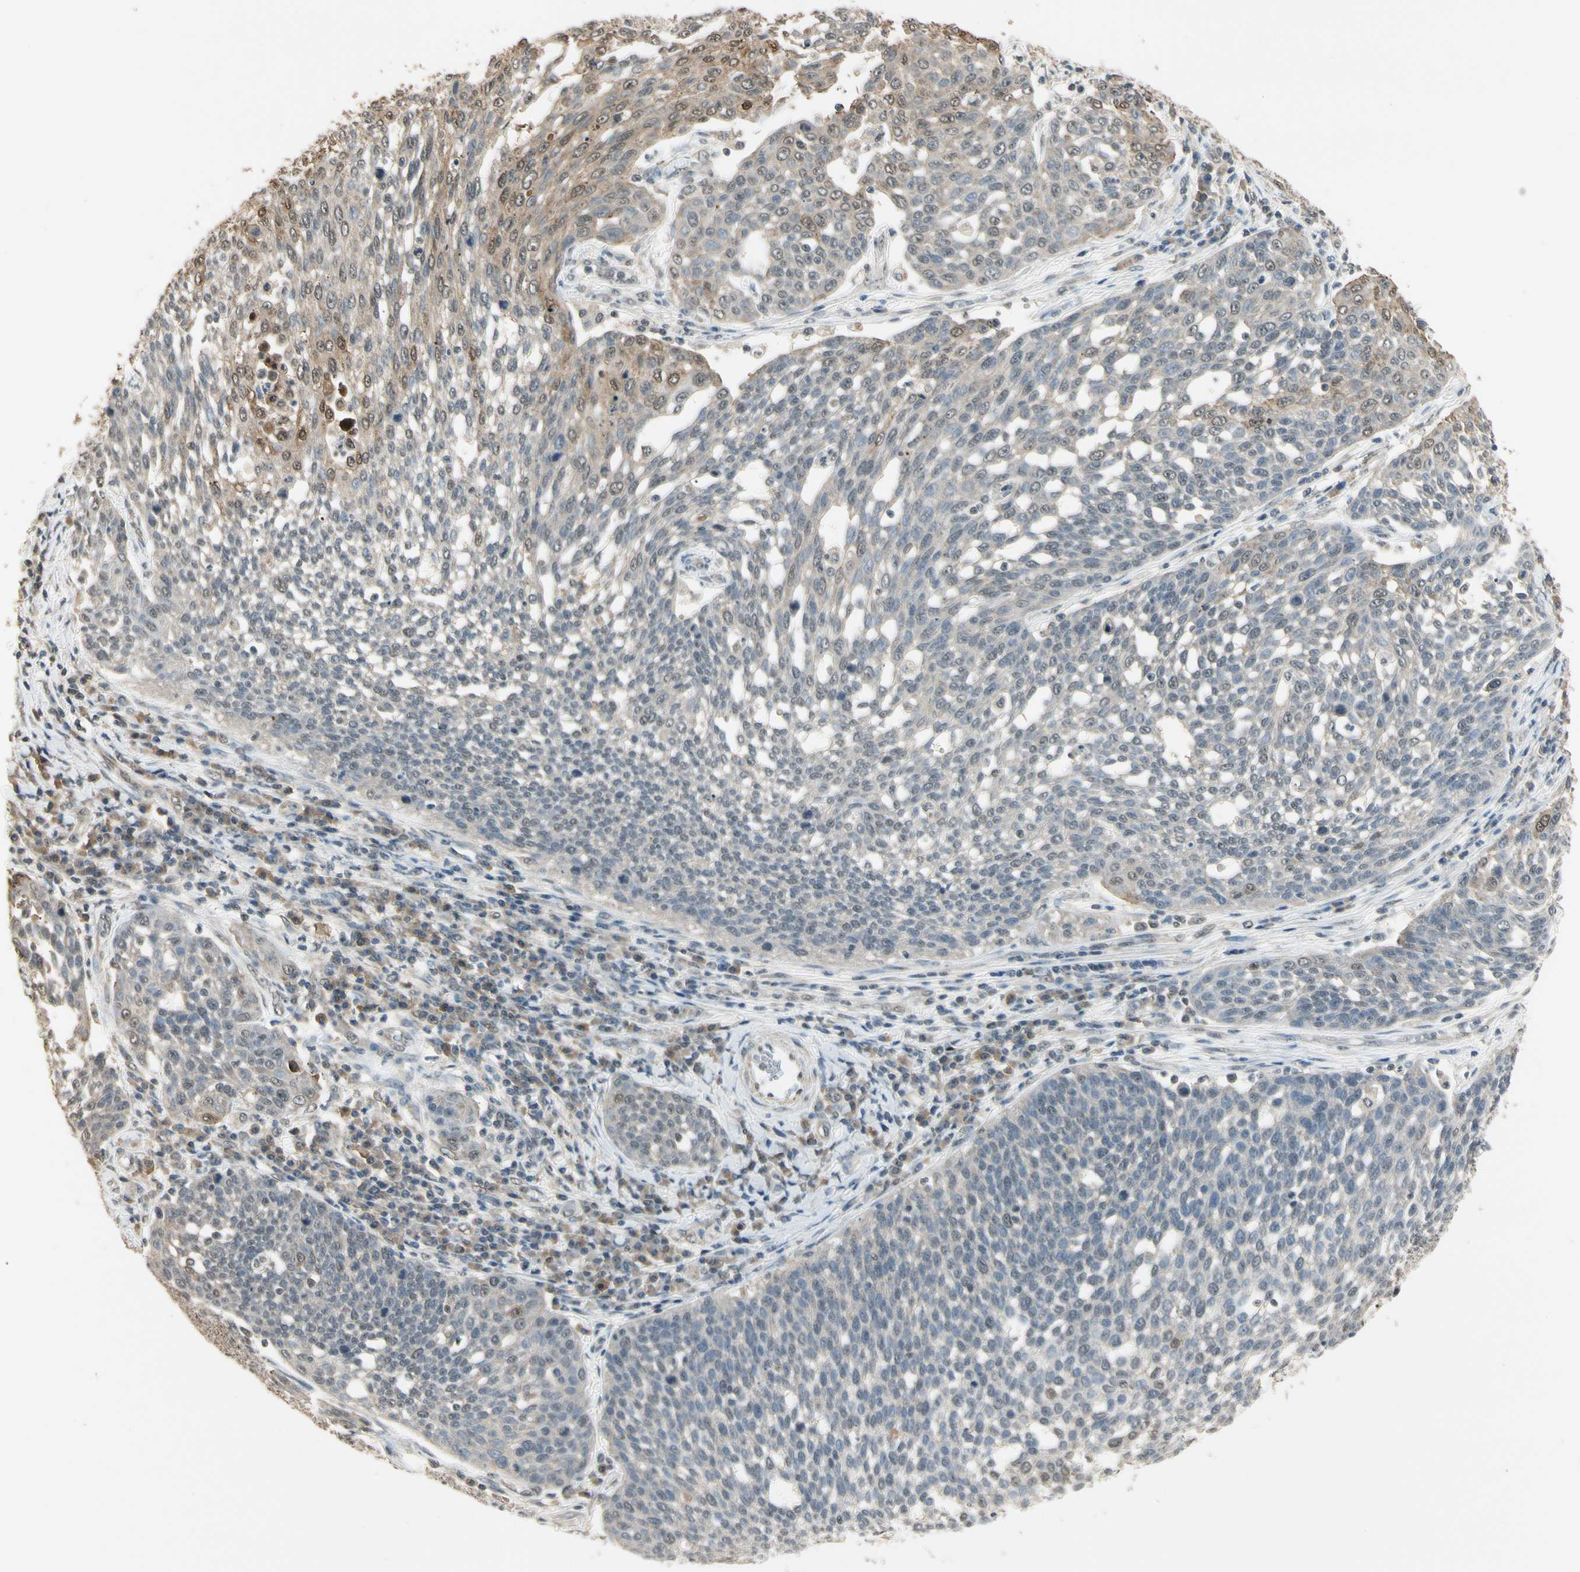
{"staining": {"intensity": "weak", "quantity": "25%-75%", "location": "cytoplasmic/membranous,nuclear"}, "tissue": "cervical cancer", "cell_type": "Tumor cells", "image_type": "cancer", "snomed": [{"axis": "morphology", "description": "Squamous cell carcinoma, NOS"}, {"axis": "topography", "description": "Cervix"}], "caption": "Weak cytoplasmic/membranous and nuclear protein expression is identified in about 25%-75% of tumor cells in squamous cell carcinoma (cervical). The staining was performed using DAB (3,3'-diaminobenzidine), with brown indicating positive protein expression. Nuclei are stained blue with hematoxylin.", "gene": "SGCA", "patient": {"sex": "female", "age": 34}}